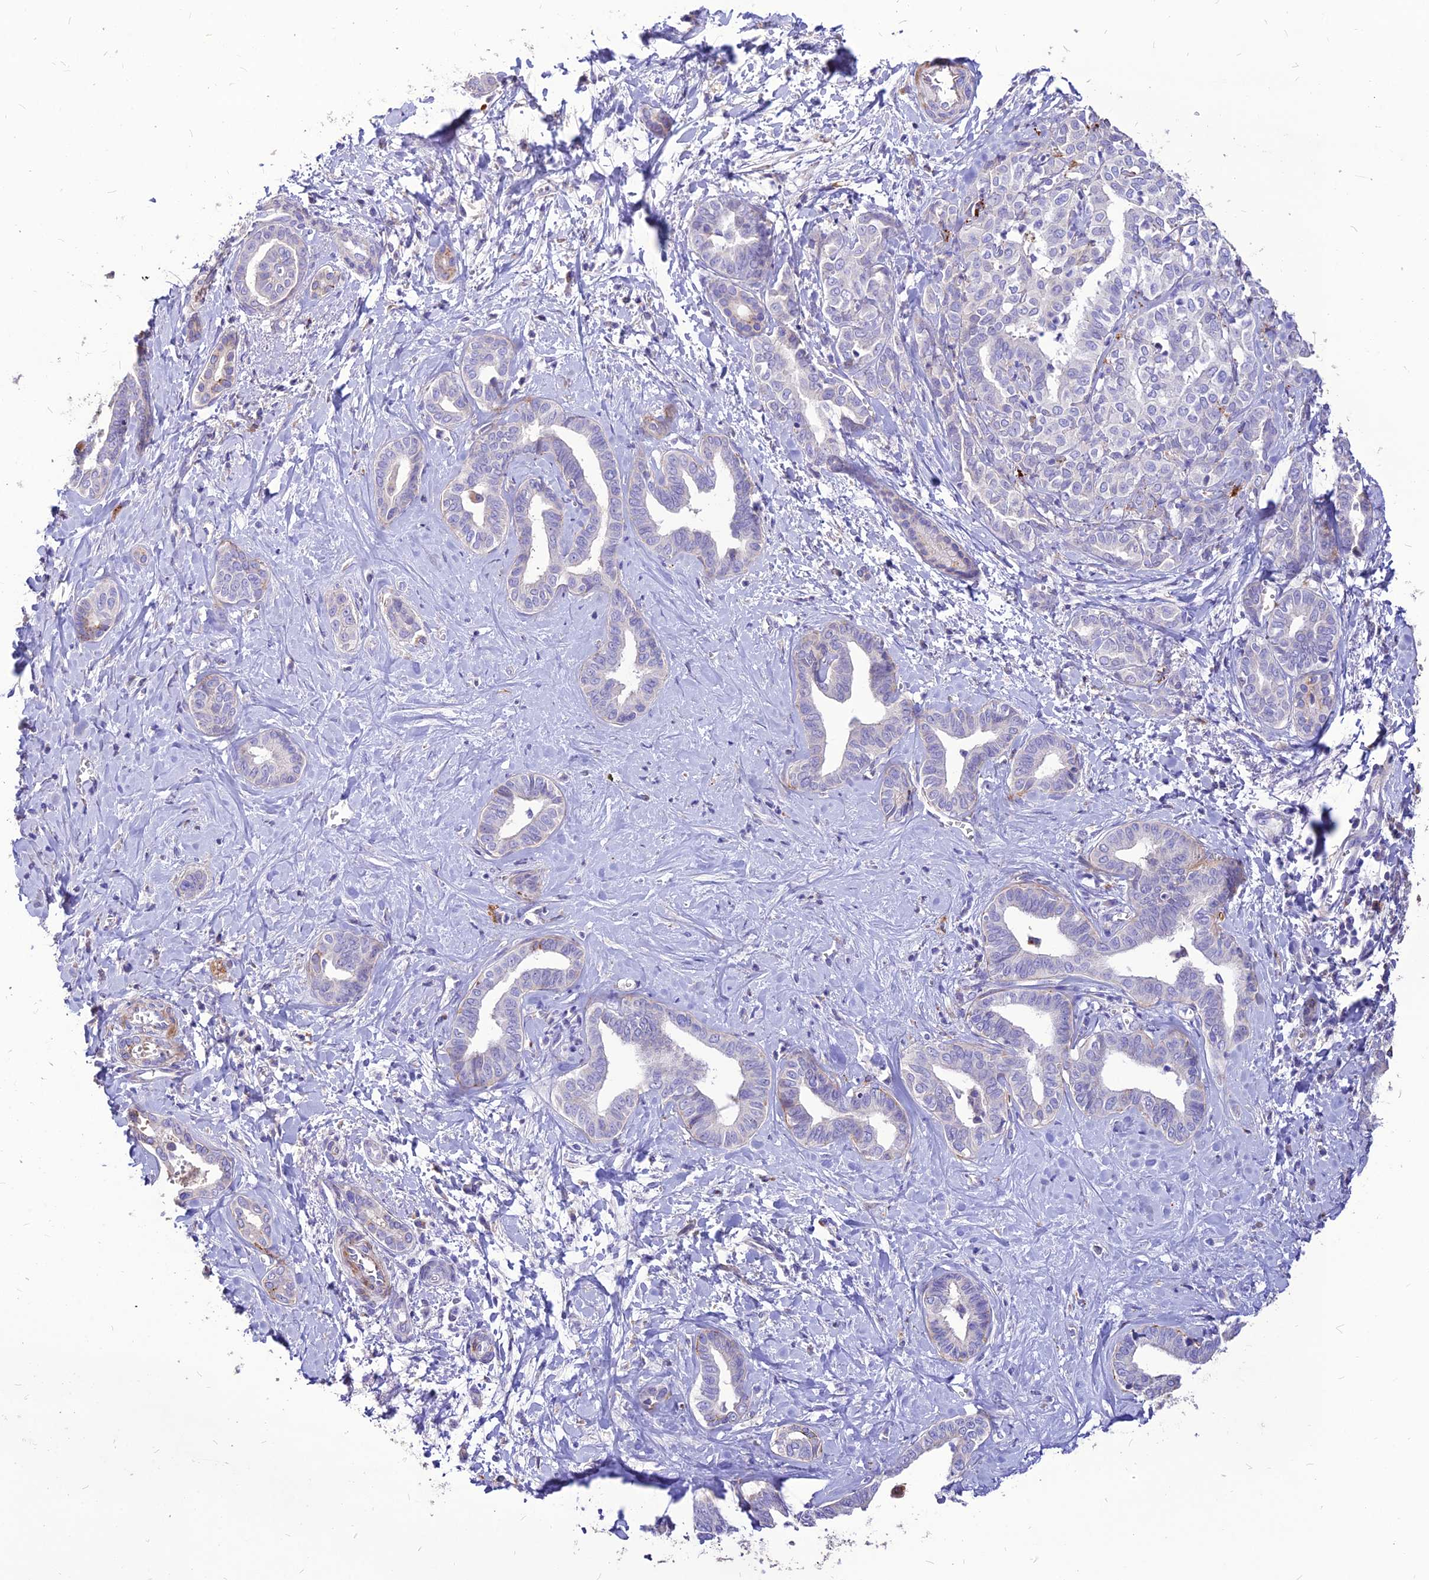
{"staining": {"intensity": "negative", "quantity": "none", "location": "none"}, "tissue": "liver cancer", "cell_type": "Tumor cells", "image_type": "cancer", "snomed": [{"axis": "morphology", "description": "Cholangiocarcinoma"}, {"axis": "topography", "description": "Liver"}], "caption": "Tumor cells show no significant protein expression in liver cancer (cholangiocarcinoma). Brightfield microscopy of IHC stained with DAB (brown) and hematoxylin (blue), captured at high magnification.", "gene": "RIMOC1", "patient": {"sex": "female", "age": 77}}